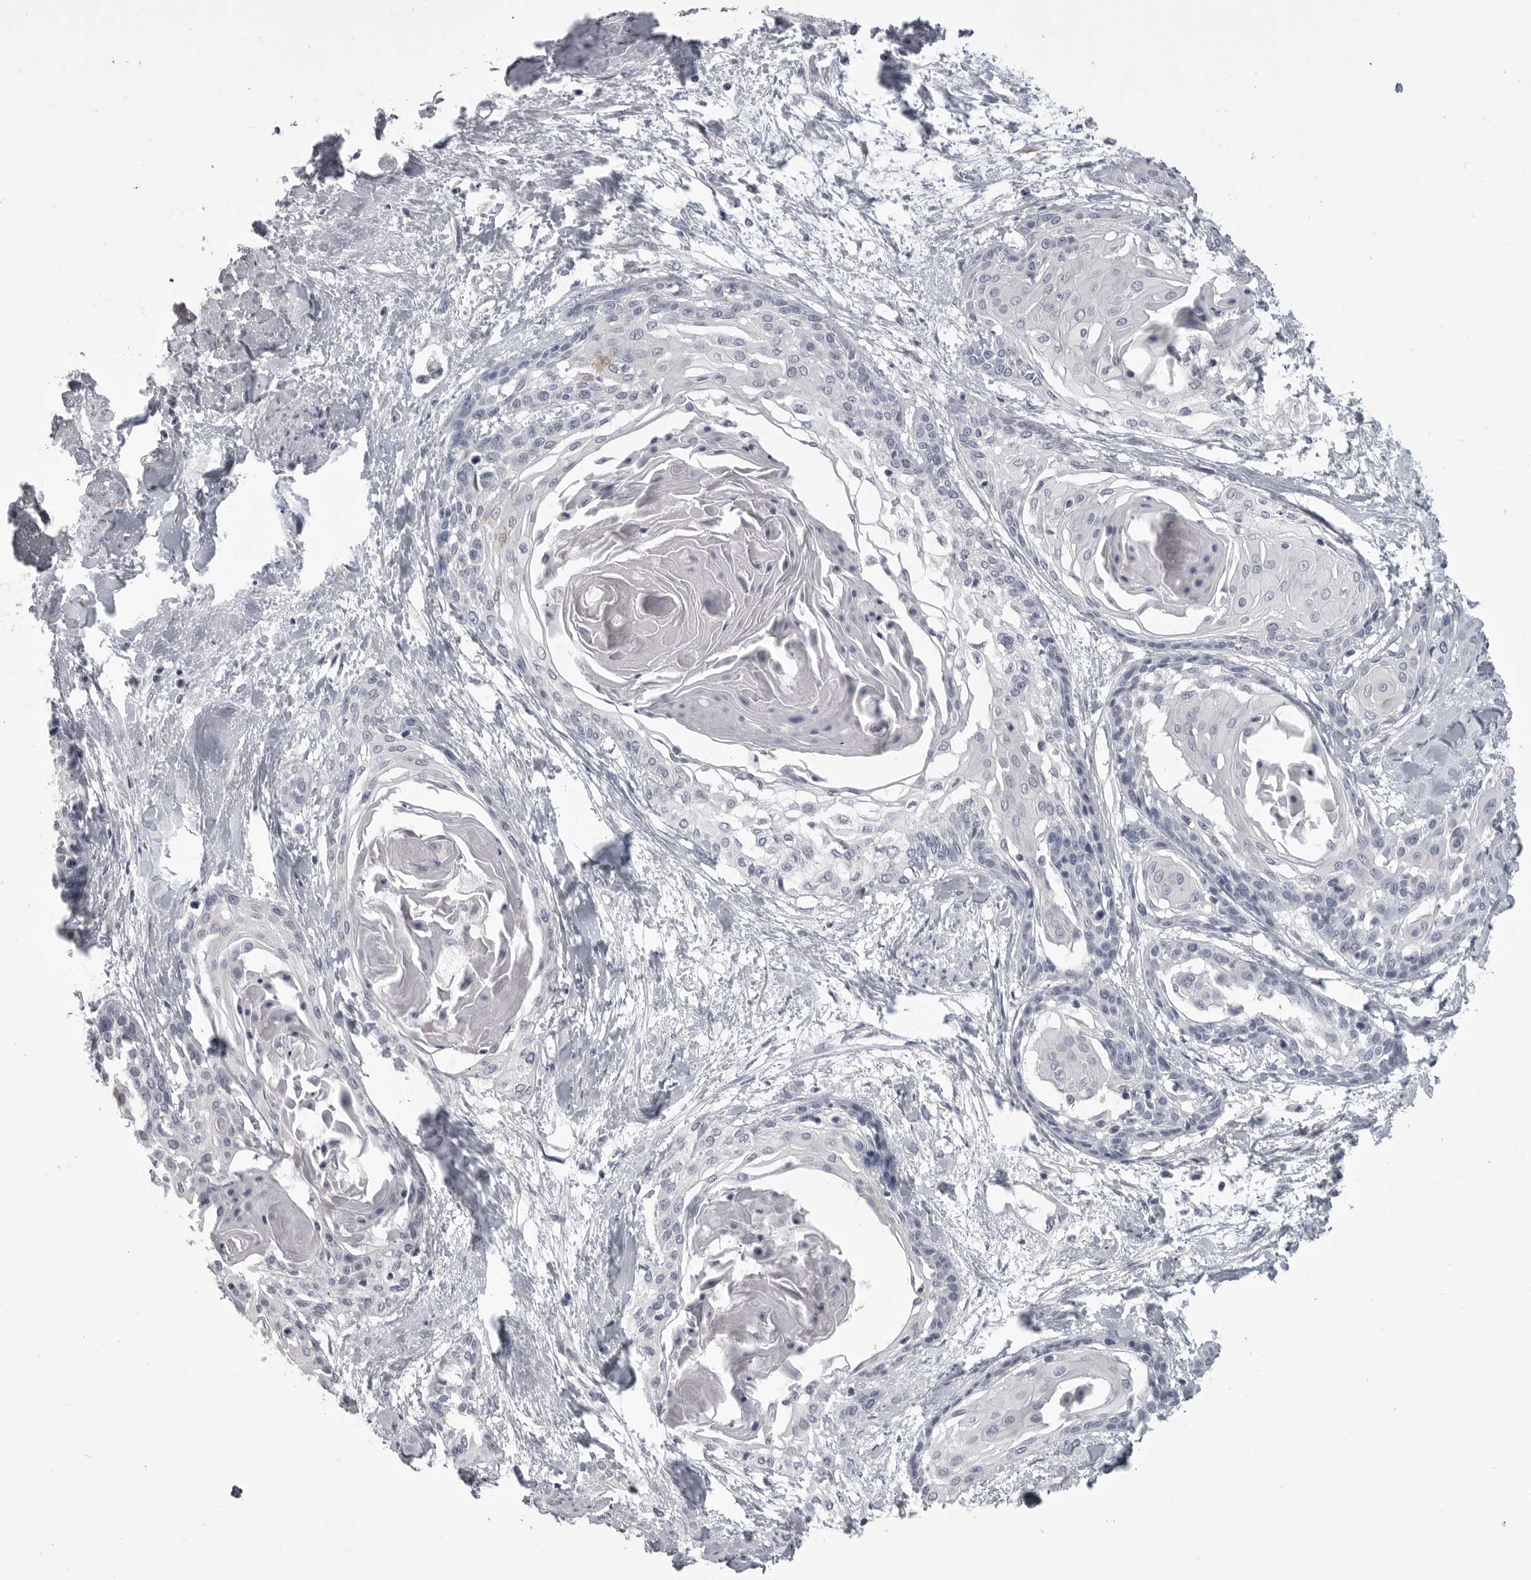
{"staining": {"intensity": "negative", "quantity": "none", "location": "none"}, "tissue": "cervical cancer", "cell_type": "Tumor cells", "image_type": "cancer", "snomed": [{"axis": "morphology", "description": "Squamous cell carcinoma, NOS"}, {"axis": "topography", "description": "Cervix"}], "caption": "This is an IHC histopathology image of squamous cell carcinoma (cervical). There is no positivity in tumor cells.", "gene": "SERPING1", "patient": {"sex": "female", "age": 57}}